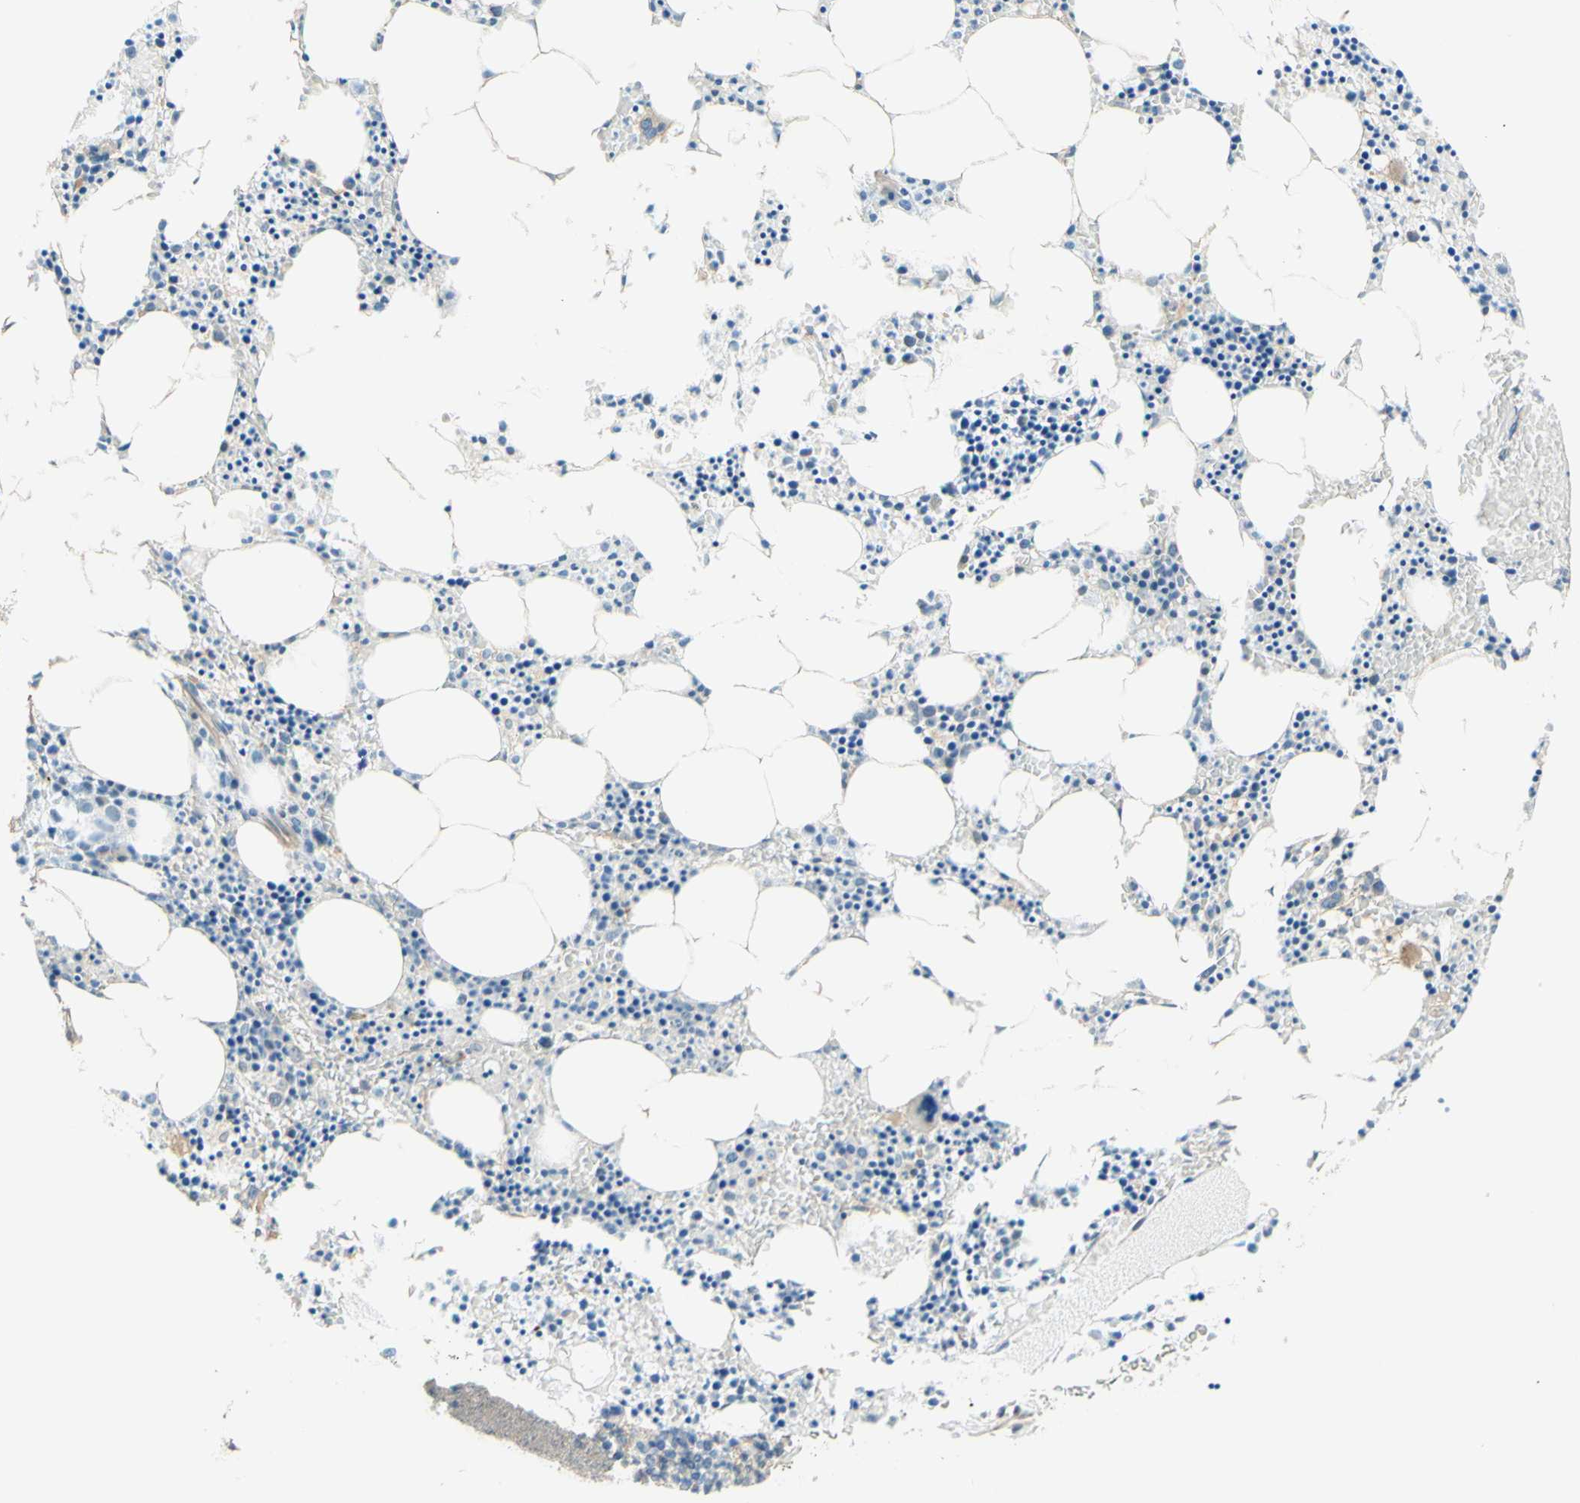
{"staining": {"intensity": "weak", "quantity": "<25%", "location": "nuclear"}, "tissue": "bone marrow", "cell_type": "Hematopoietic cells", "image_type": "normal", "snomed": [{"axis": "morphology", "description": "Normal tissue, NOS"}, {"axis": "morphology", "description": "Inflammation, NOS"}, {"axis": "topography", "description": "Bone marrow"}], "caption": "Immunohistochemistry (IHC) histopathology image of unremarkable bone marrow: bone marrow stained with DAB (3,3'-diaminobenzidine) shows no significant protein positivity in hematopoietic cells.", "gene": "C2CD2L", "patient": {"sex": "male", "age": 14}}